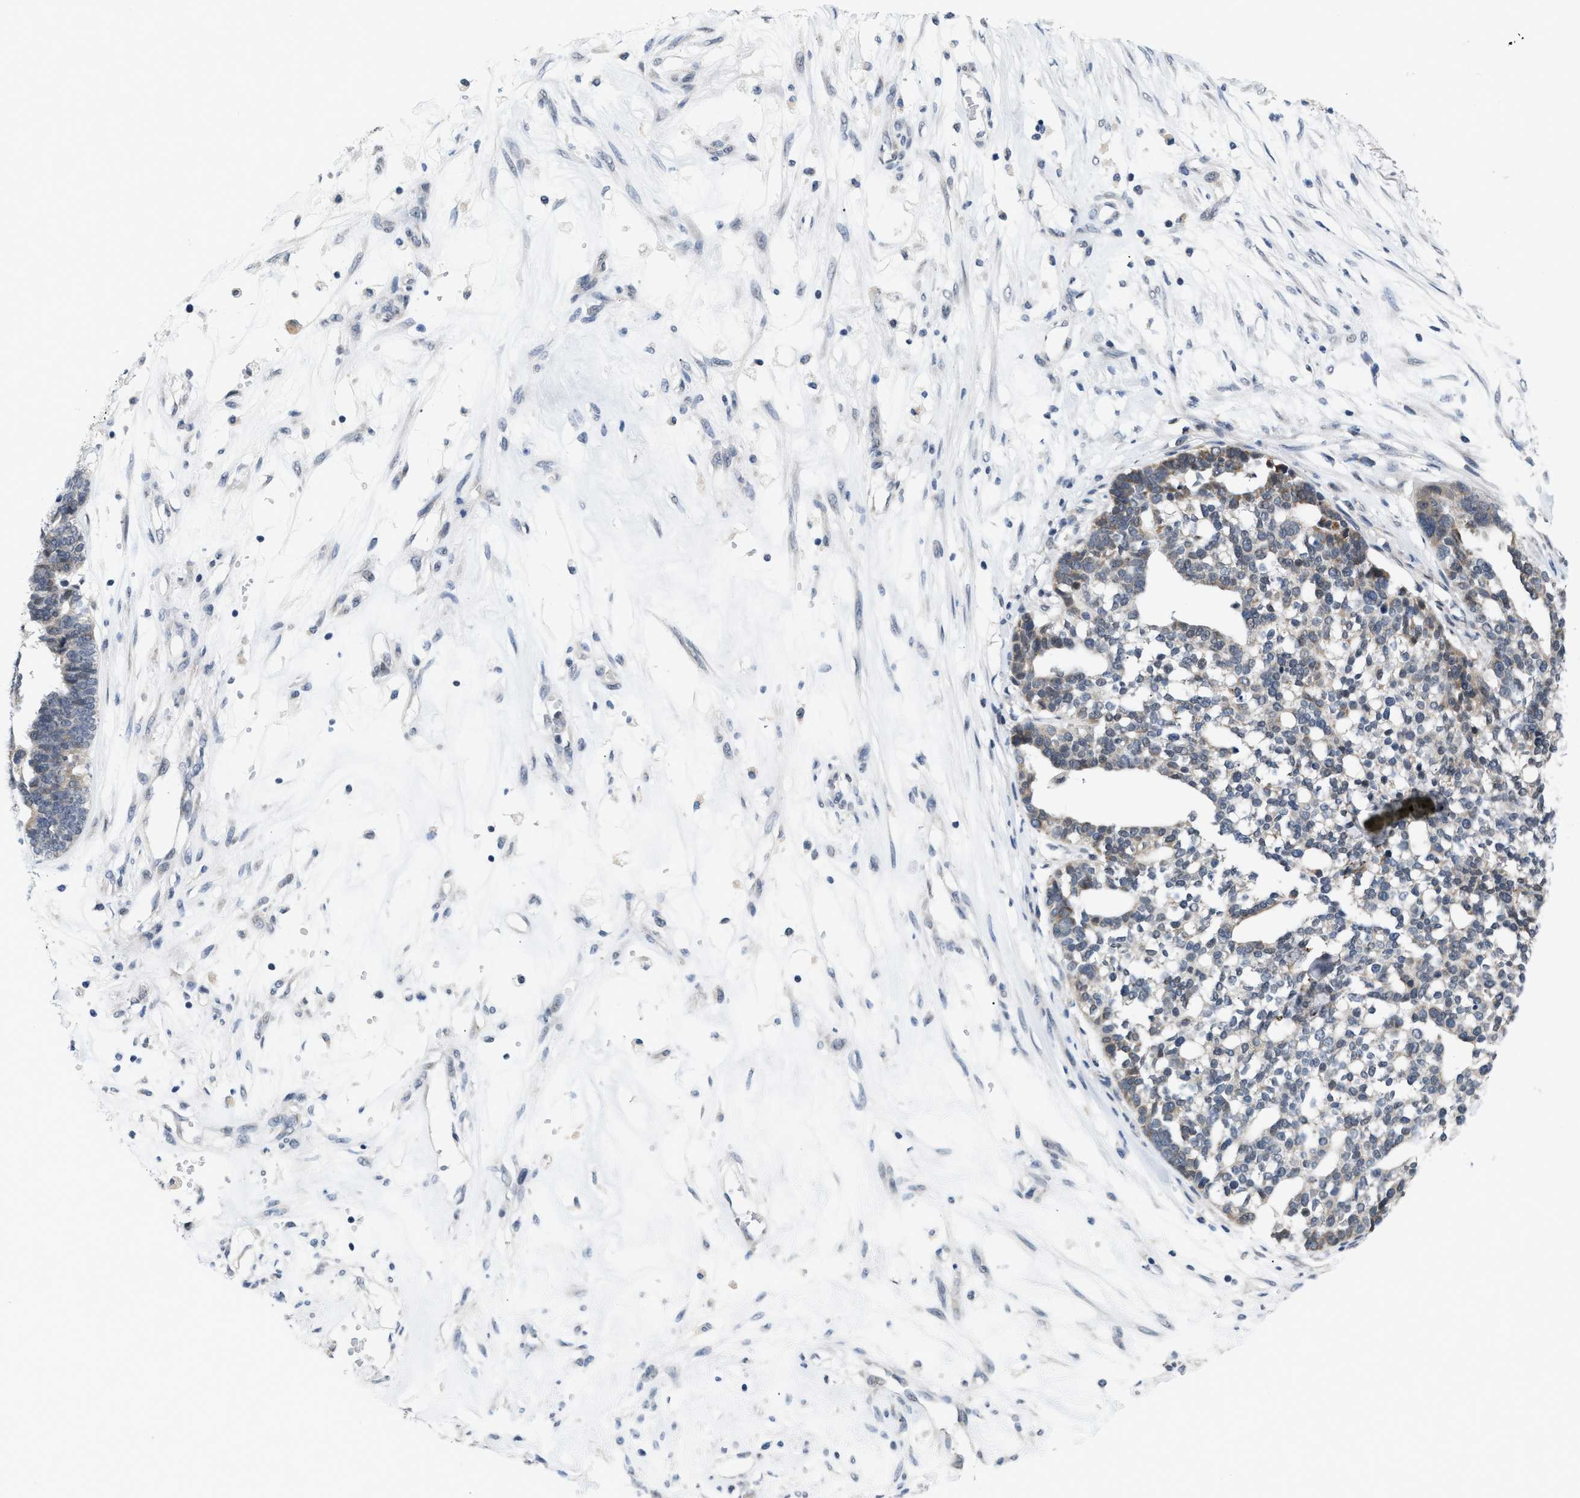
{"staining": {"intensity": "moderate", "quantity": "25%-75%", "location": "cytoplasmic/membranous"}, "tissue": "ovarian cancer", "cell_type": "Tumor cells", "image_type": "cancer", "snomed": [{"axis": "morphology", "description": "Cystadenocarcinoma, serous, NOS"}, {"axis": "topography", "description": "Ovary"}], "caption": "Tumor cells reveal medium levels of moderate cytoplasmic/membranous staining in approximately 25%-75% of cells in human serous cystadenocarcinoma (ovarian). The staining was performed using DAB, with brown indicating positive protein expression. Nuclei are stained blue with hematoxylin.", "gene": "TXNRD3", "patient": {"sex": "female", "age": 59}}